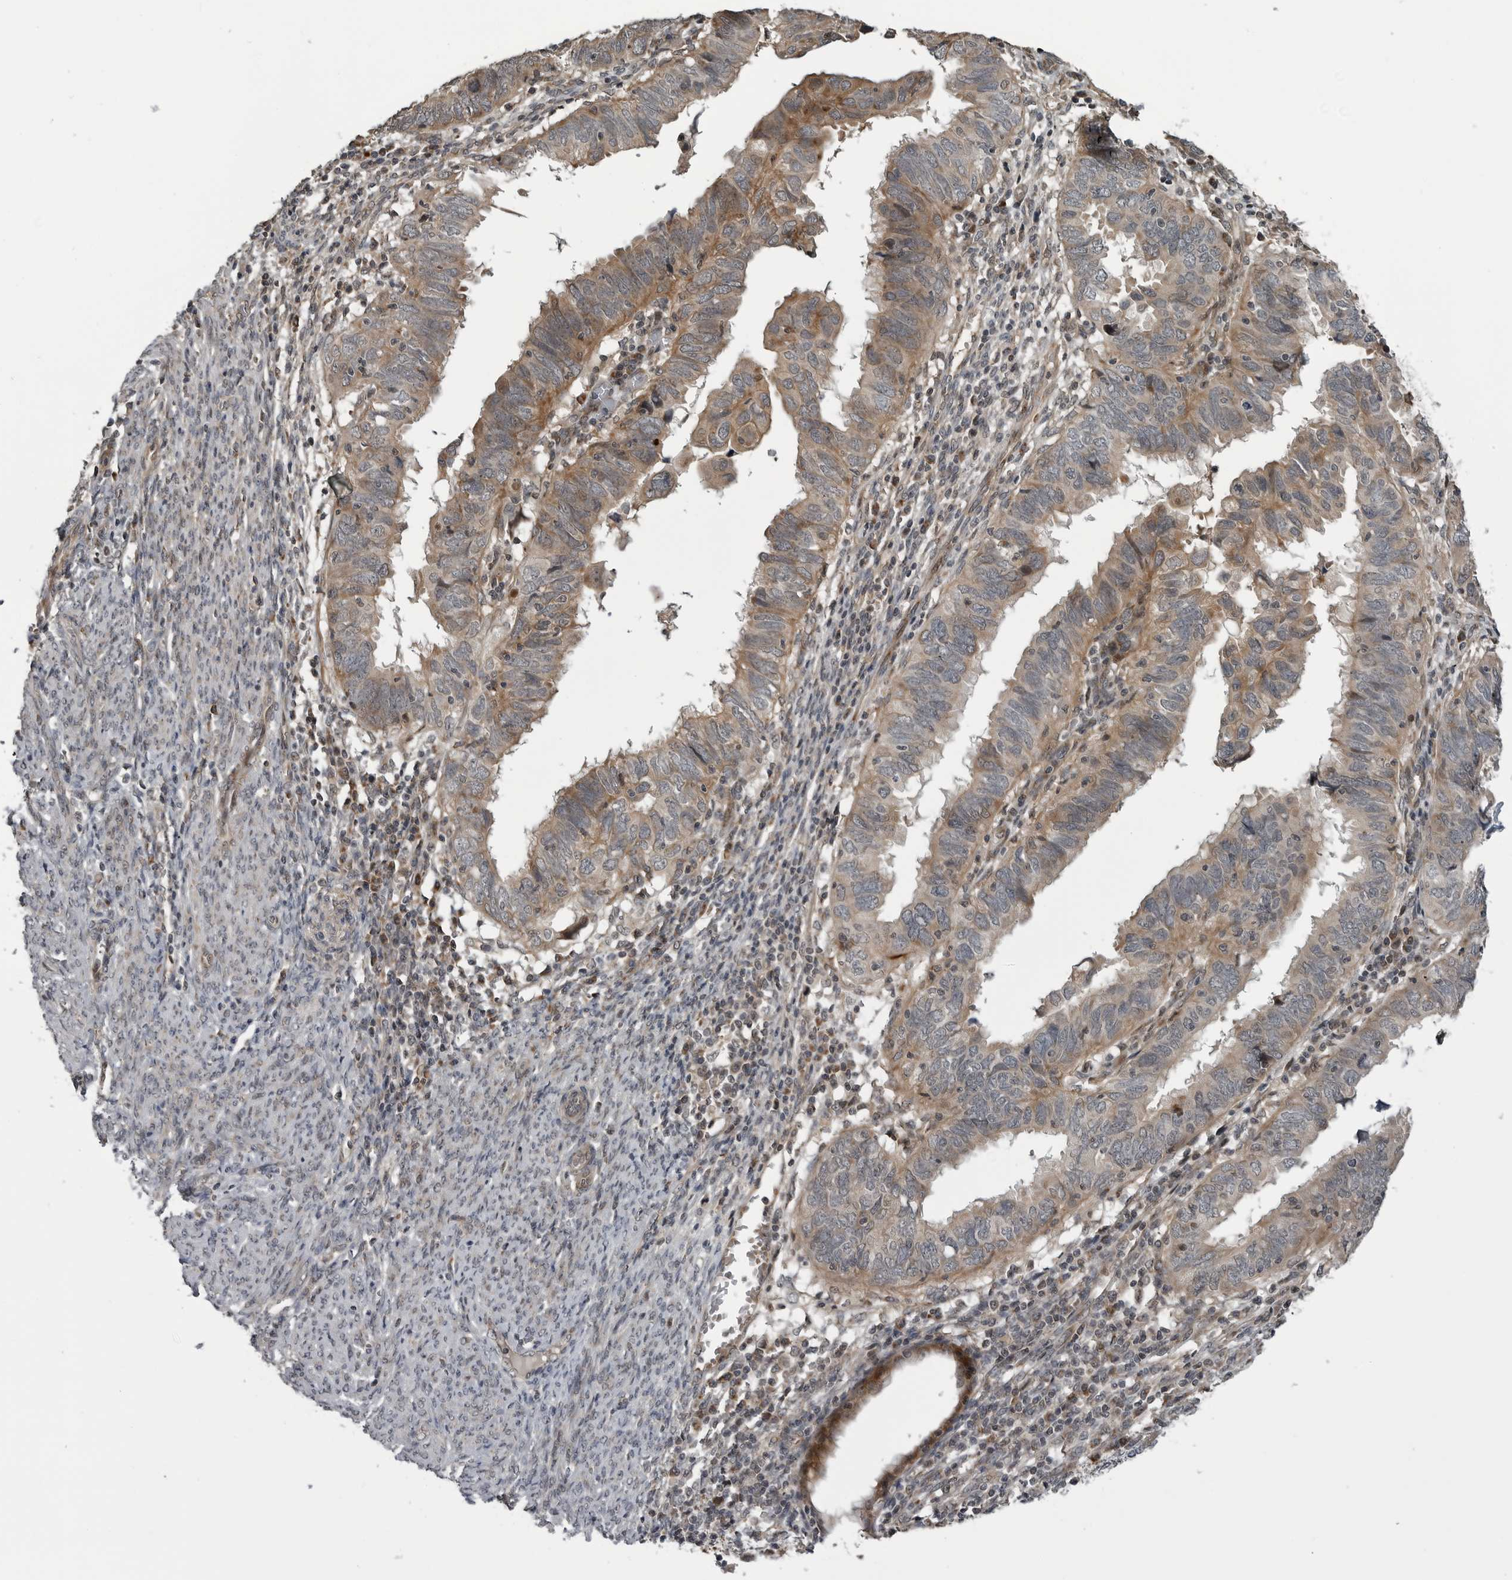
{"staining": {"intensity": "moderate", "quantity": ">75%", "location": "cytoplasmic/membranous"}, "tissue": "endometrial cancer", "cell_type": "Tumor cells", "image_type": "cancer", "snomed": [{"axis": "morphology", "description": "Adenocarcinoma, NOS"}, {"axis": "topography", "description": "Uterus"}], "caption": "Immunohistochemical staining of human endometrial cancer (adenocarcinoma) shows moderate cytoplasmic/membranous protein staining in approximately >75% of tumor cells. The staining is performed using DAB brown chromogen to label protein expression. The nuclei are counter-stained blue using hematoxylin.", "gene": "FAAP100", "patient": {"sex": "female", "age": 77}}